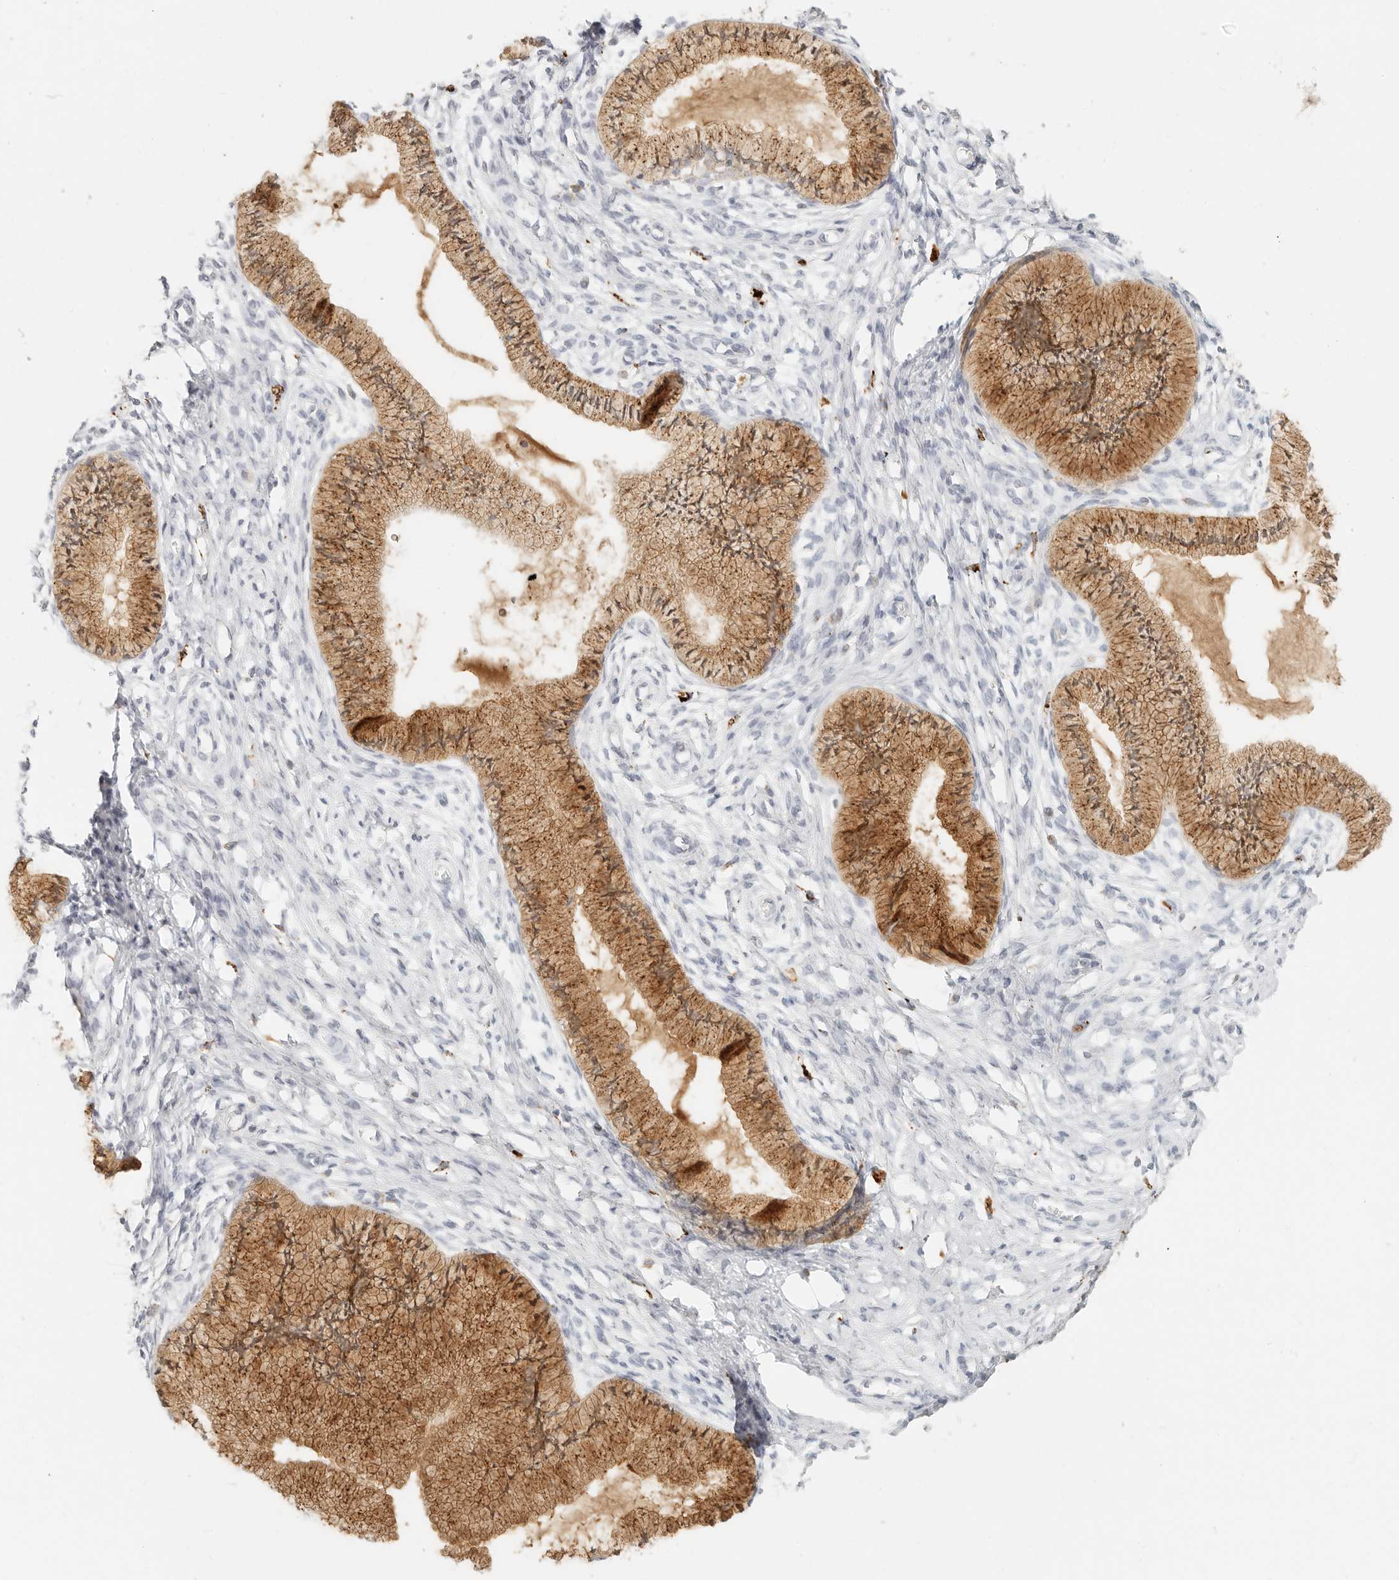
{"staining": {"intensity": "moderate", "quantity": ">75%", "location": "cytoplasmic/membranous"}, "tissue": "cervix", "cell_type": "Glandular cells", "image_type": "normal", "snomed": [{"axis": "morphology", "description": "Normal tissue, NOS"}, {"axis": "topography", "description": "Cervix"}], "caption": "Cervix stained with a protein marker reveals moderate staining in glandular cells.", "gene": "RNASET2", "patient": {"sex": "female", "age": 36}}